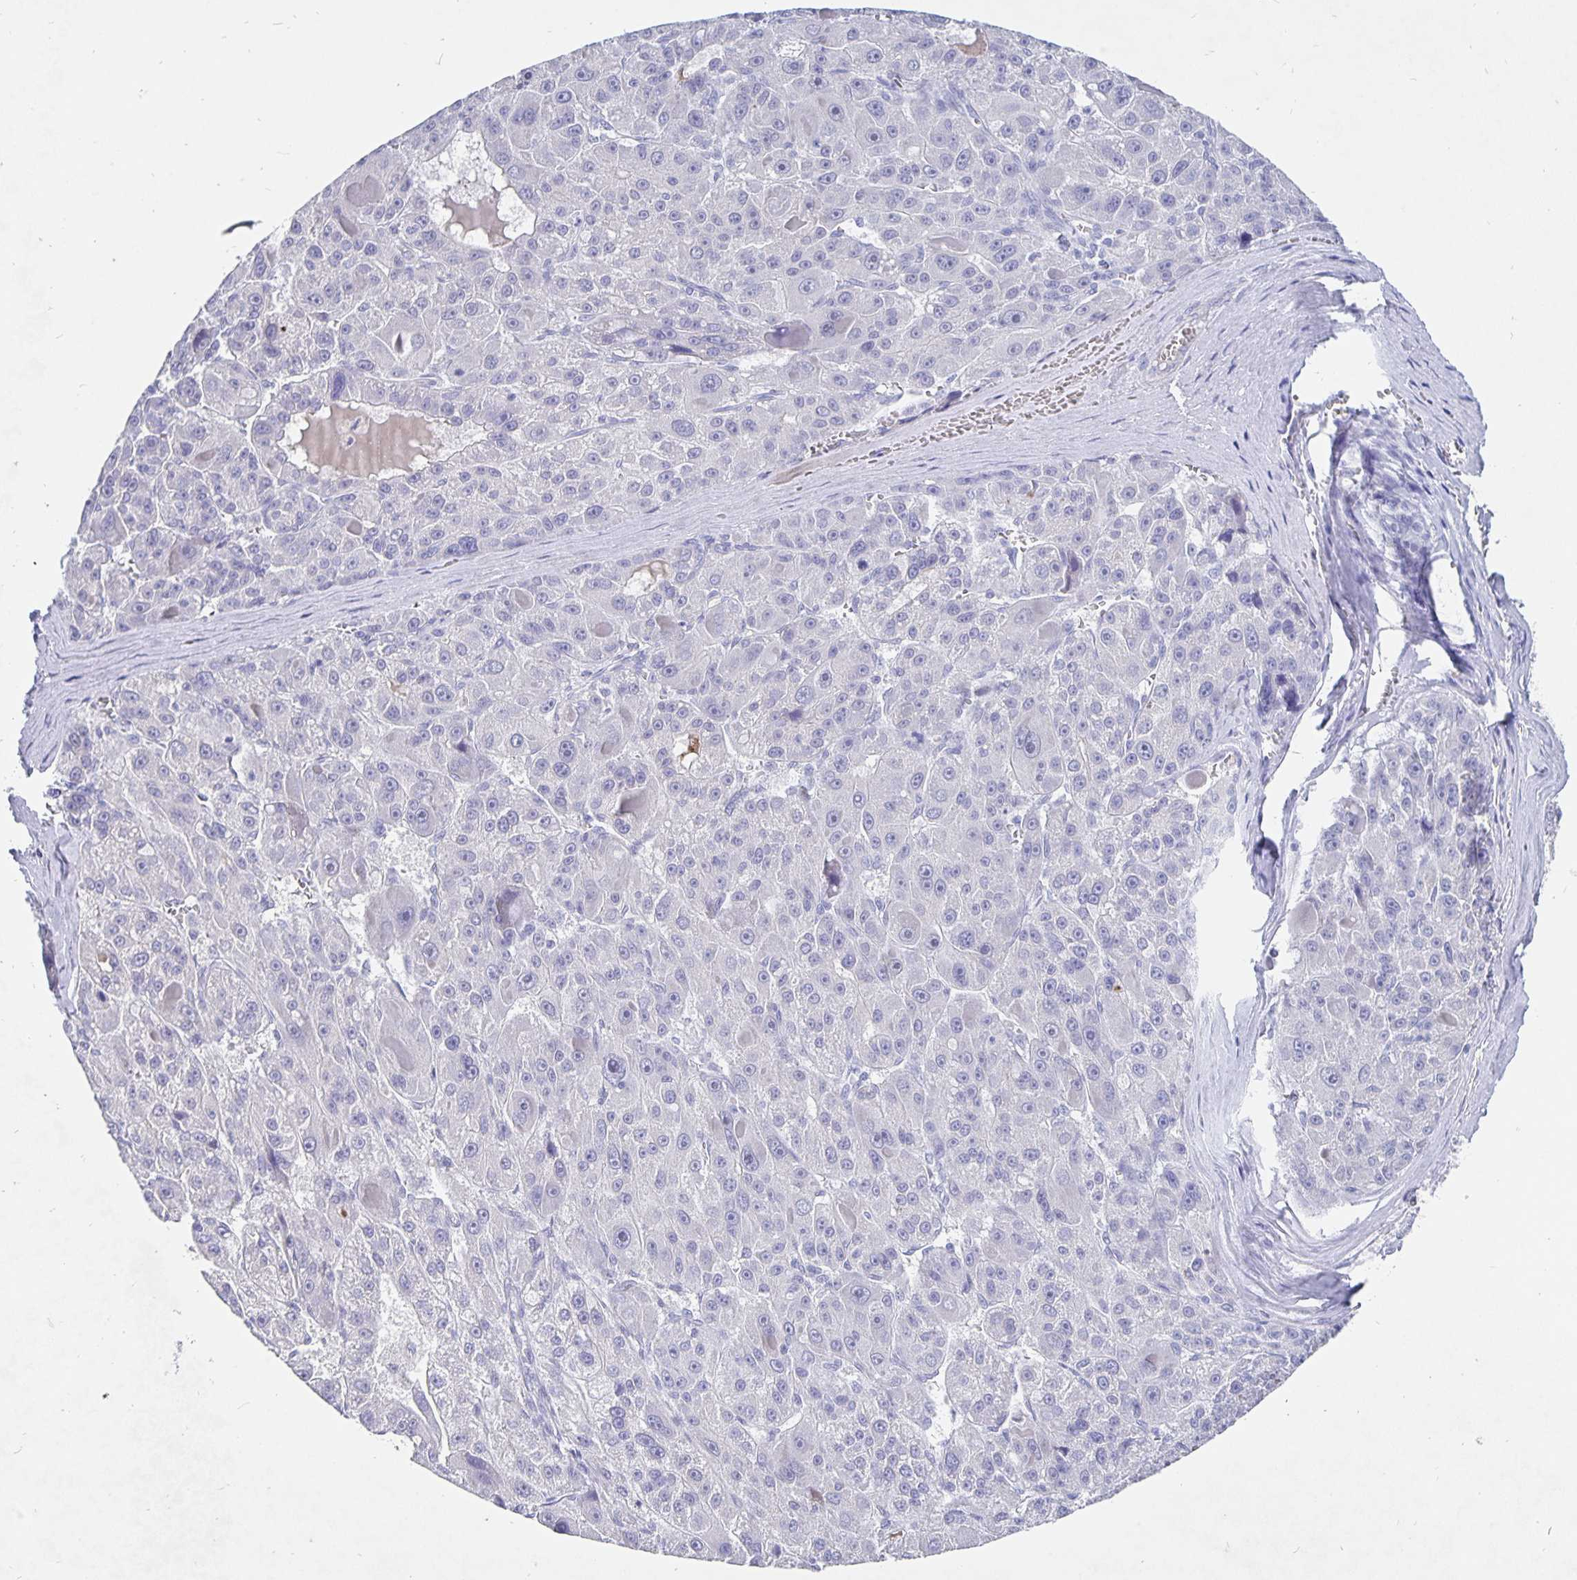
{"staining": {"intensity": "negative", "quantity": "none", "location": "none"}, "tissue": "liver cancer", "cell_type": "Tumor cells", "image_type": "cancer", "snomed": [{"axis": "morphology", "description": "Carcinoma, Hepatocellular, NOS"}, {"axis": "topography", "description": "Liver"}], "caption": "Liver cancer stained for a protein using immunohistochemistry demonstrates no expression tumor cells.", "gene": "SMOC1", "patient": {"sex": "male", "age": 76}}